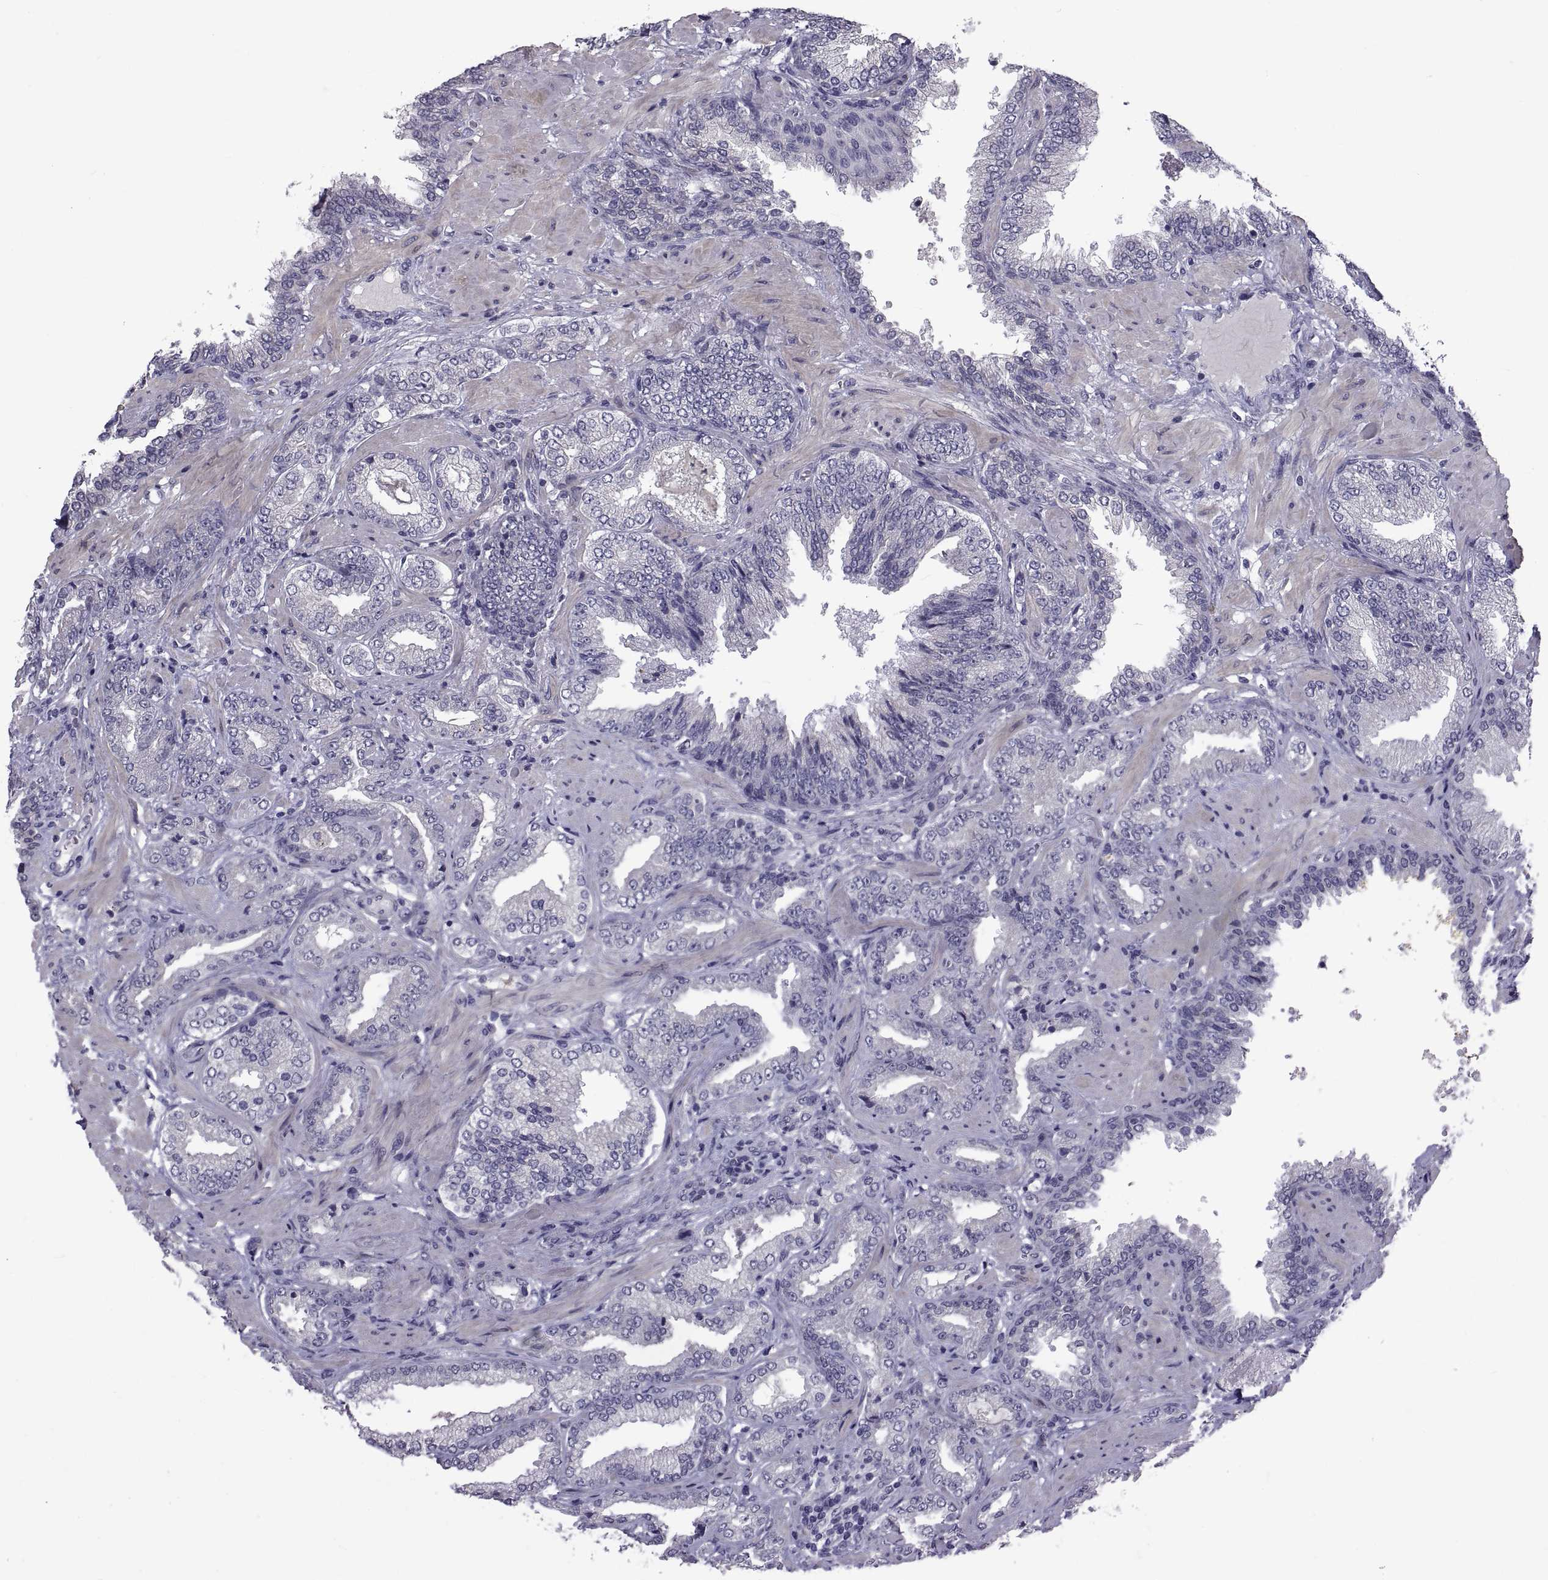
{"staining": {"intensity": "negative", "quantity": "none", "location": "none"}, "tissue": "prostate cancer", "cell_type": "Tumor cells", "image_type": "cancer", "snomed": [{"axis": "morphology", "description": "Adenocarcinoma, Low grade"}, {"axis": "topography", "description": "Prostate"}], "caption": "High power microscopy image of an immunohistochemistry (IHC) photomicrograph of prostate cancer, revealing no significant staining in tumor cells. Nuclei are stained in blue.", "gene": "NPTX2", "patient": {"sex": "male", "age": 68}}